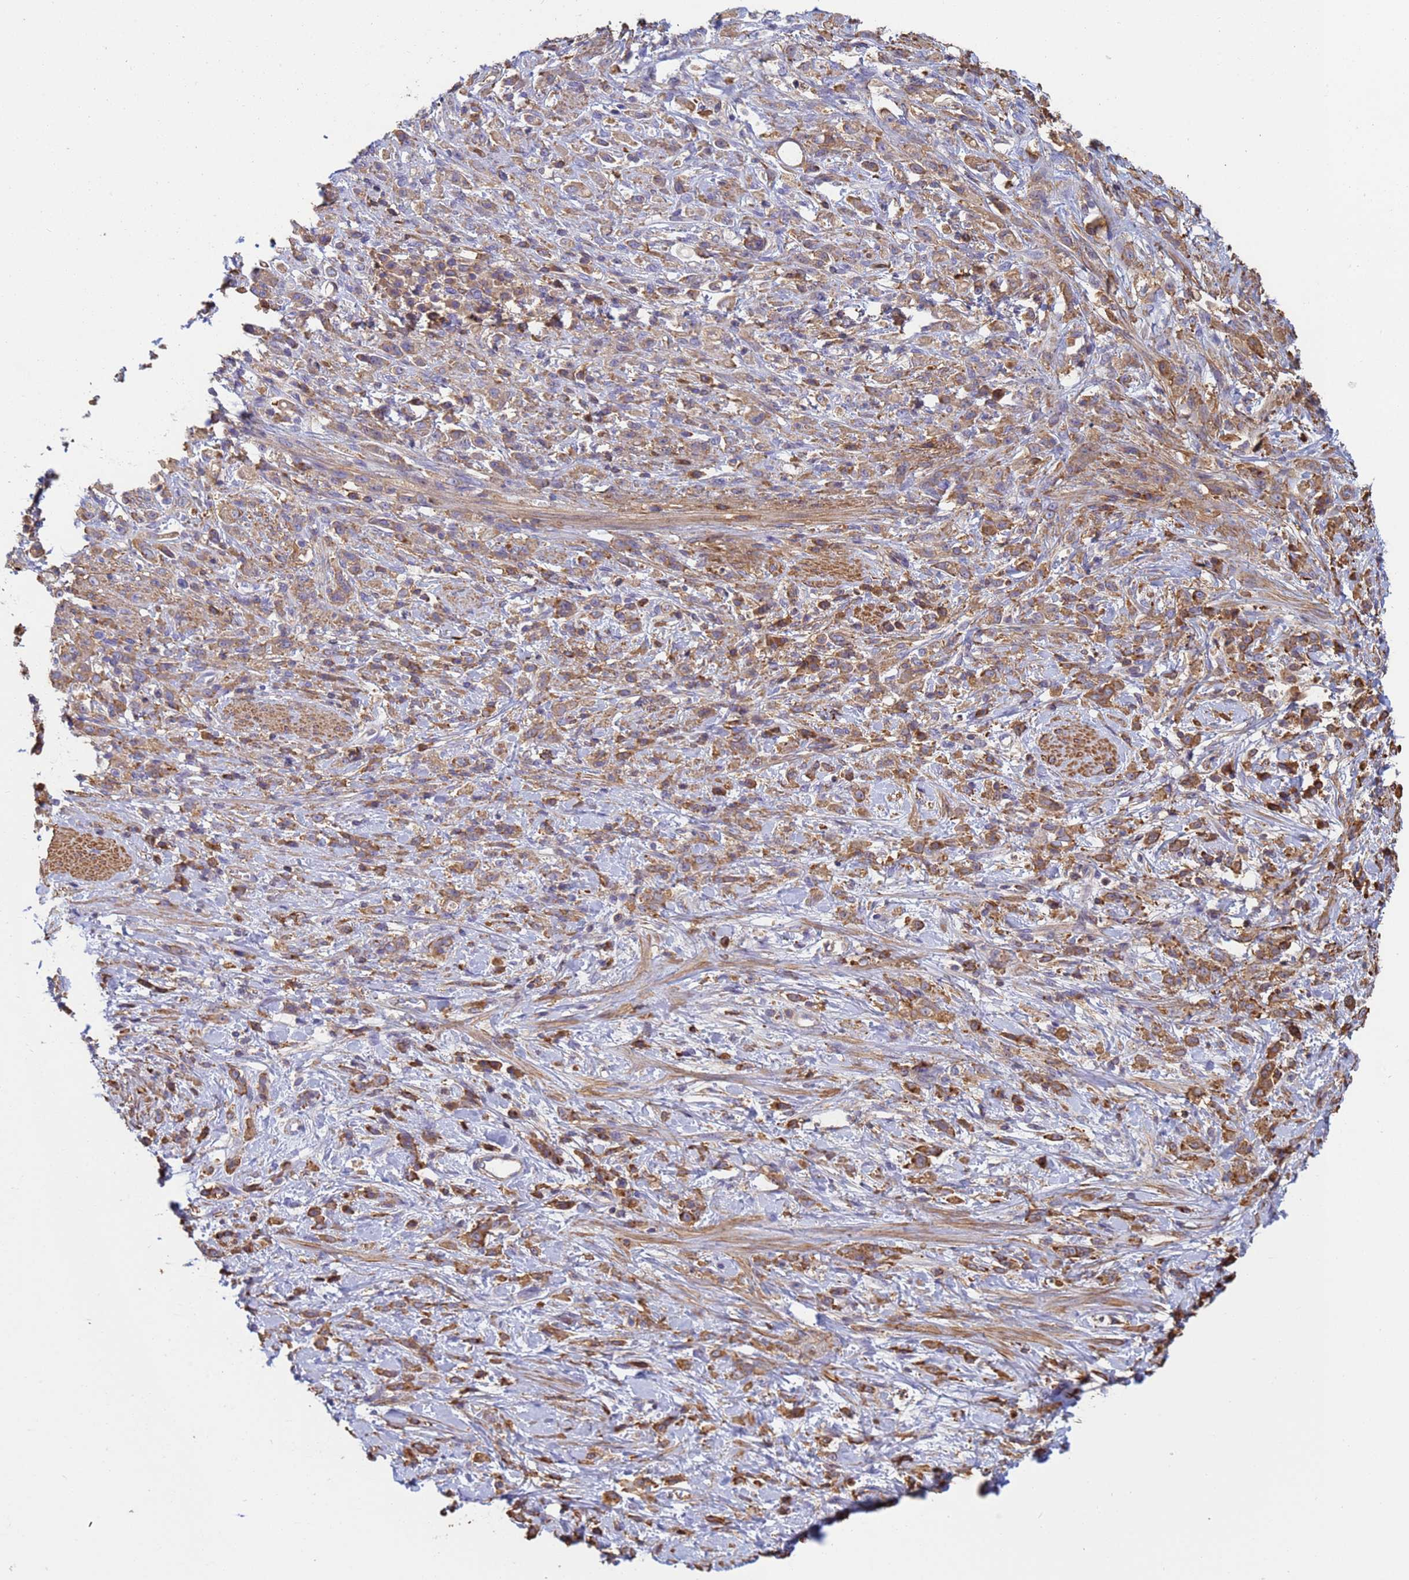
{"staining": {"intensity": "moderate", "quantity": ">75%", "location": "cytoplasmic/membranous"}, "tissue": "stomach cancer", "cell_type": "Tumor cells", "image_type": "cancer", "snomed": [{"axis": "morphology", "description": "Adenocarcinoma, NOS"}, {"axis": "topography", "description": "Stomach"}], "caption": "This is an image of immunohistochemistry (IHC) staining of adenocarcinoma (stomach), which shows moderate expression in the cytoplasmic/membranous of tumor cells.", "gene": "ZNG1B", "patient": {"sex": "female", "age": 60}}